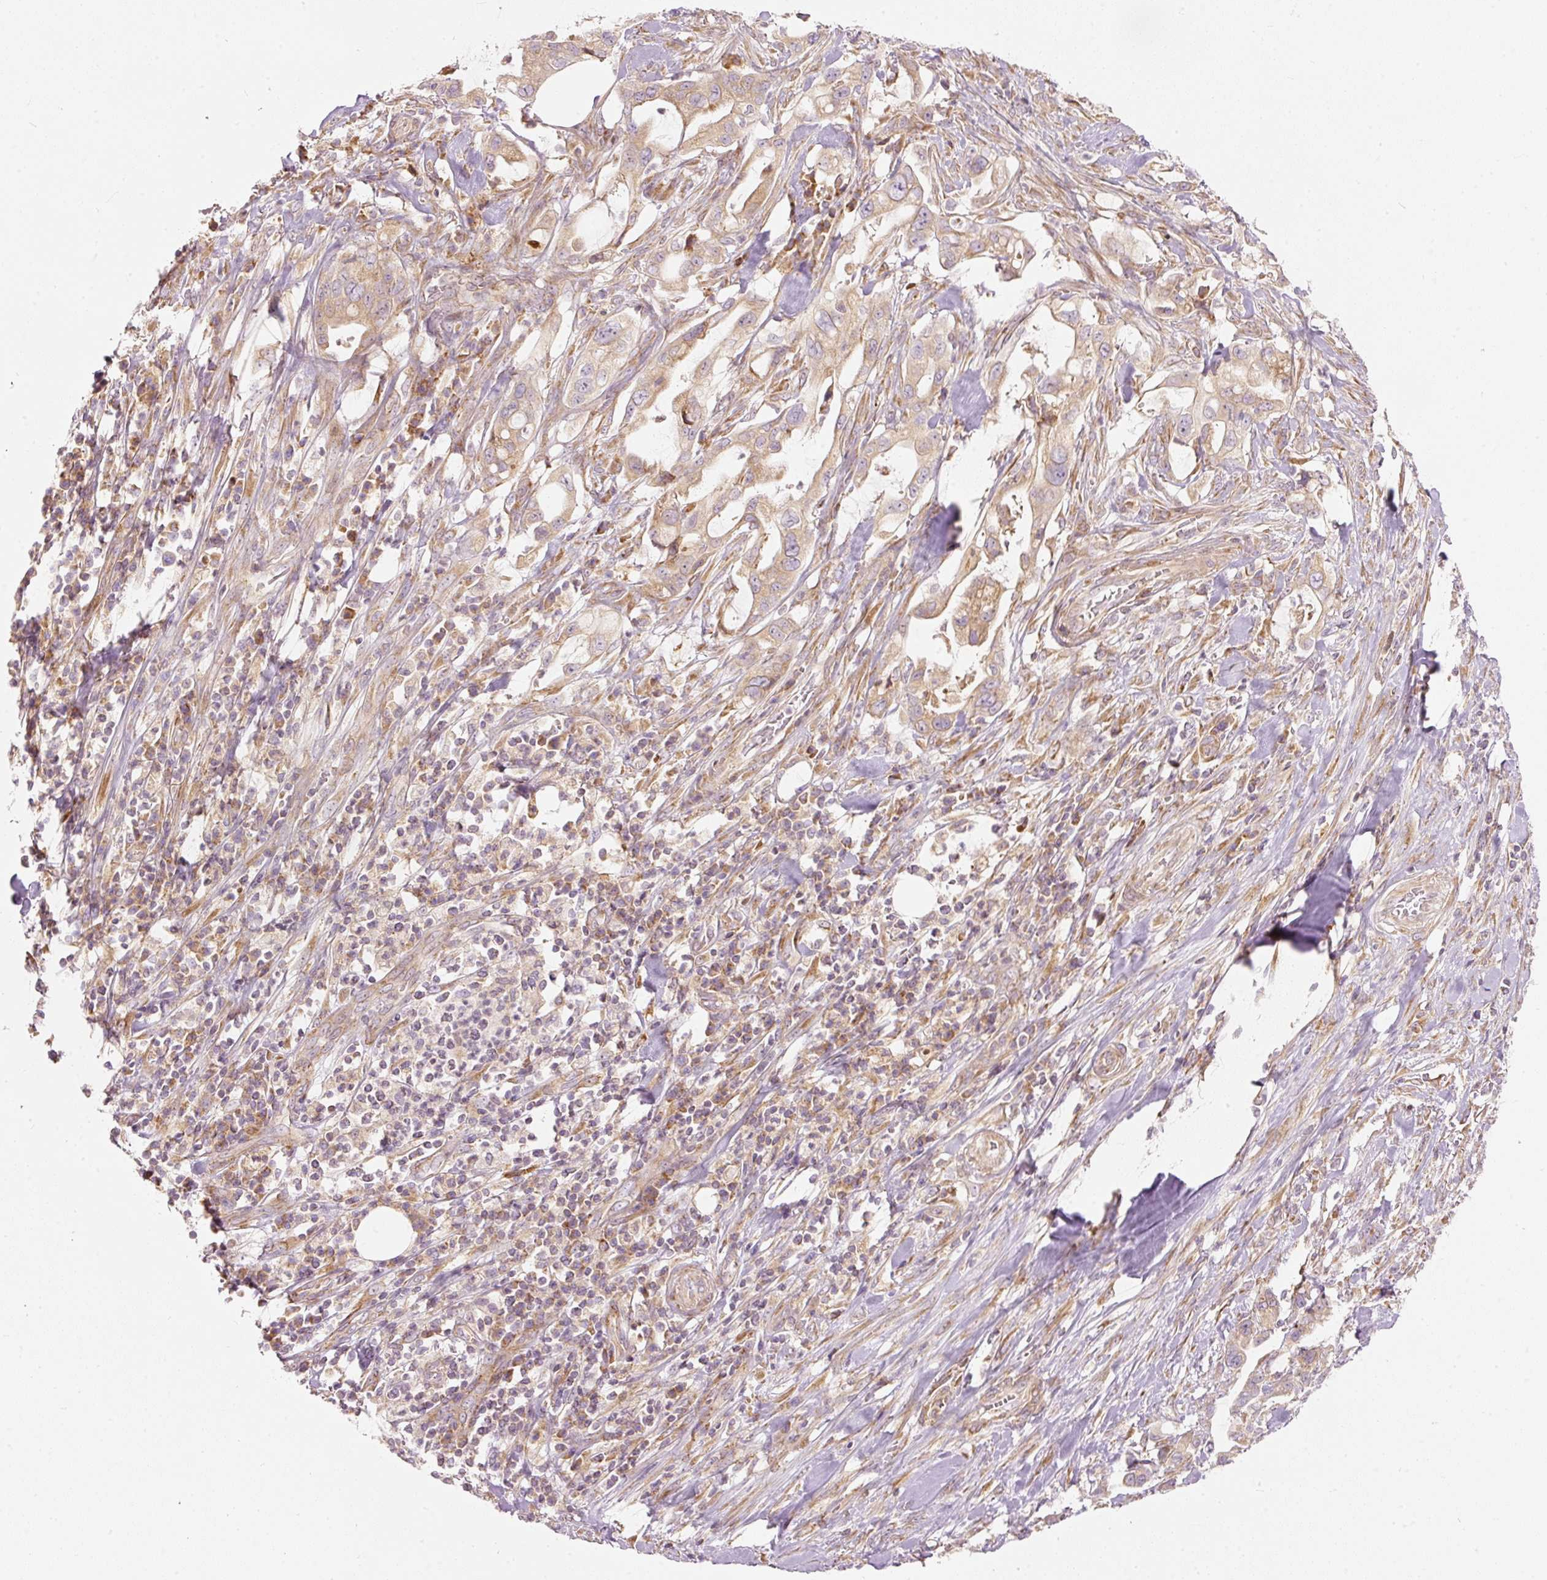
{"staining": {"intensity": "weak", "quantity": ">75%", "location": "cytoplasmic/membranous"}, "tissue": "pancreatic cancer", "cell_type": "Tumor cells", "image_type": "cancer", "snomed": [{"axis": "morphology", "description": "Adenocarcinoma, NOS"}, {"axis": "topography", "description": "Pancreas"}], "caption": "Protein expression analysis of human pancreatic cancer (adenocarcinoma) reveals weak cytoplasmic/membranous staining in approximately >75% of tumor cells.", "gene": "SNAPC5", "patient": {"sex": "female", "age": 61}}